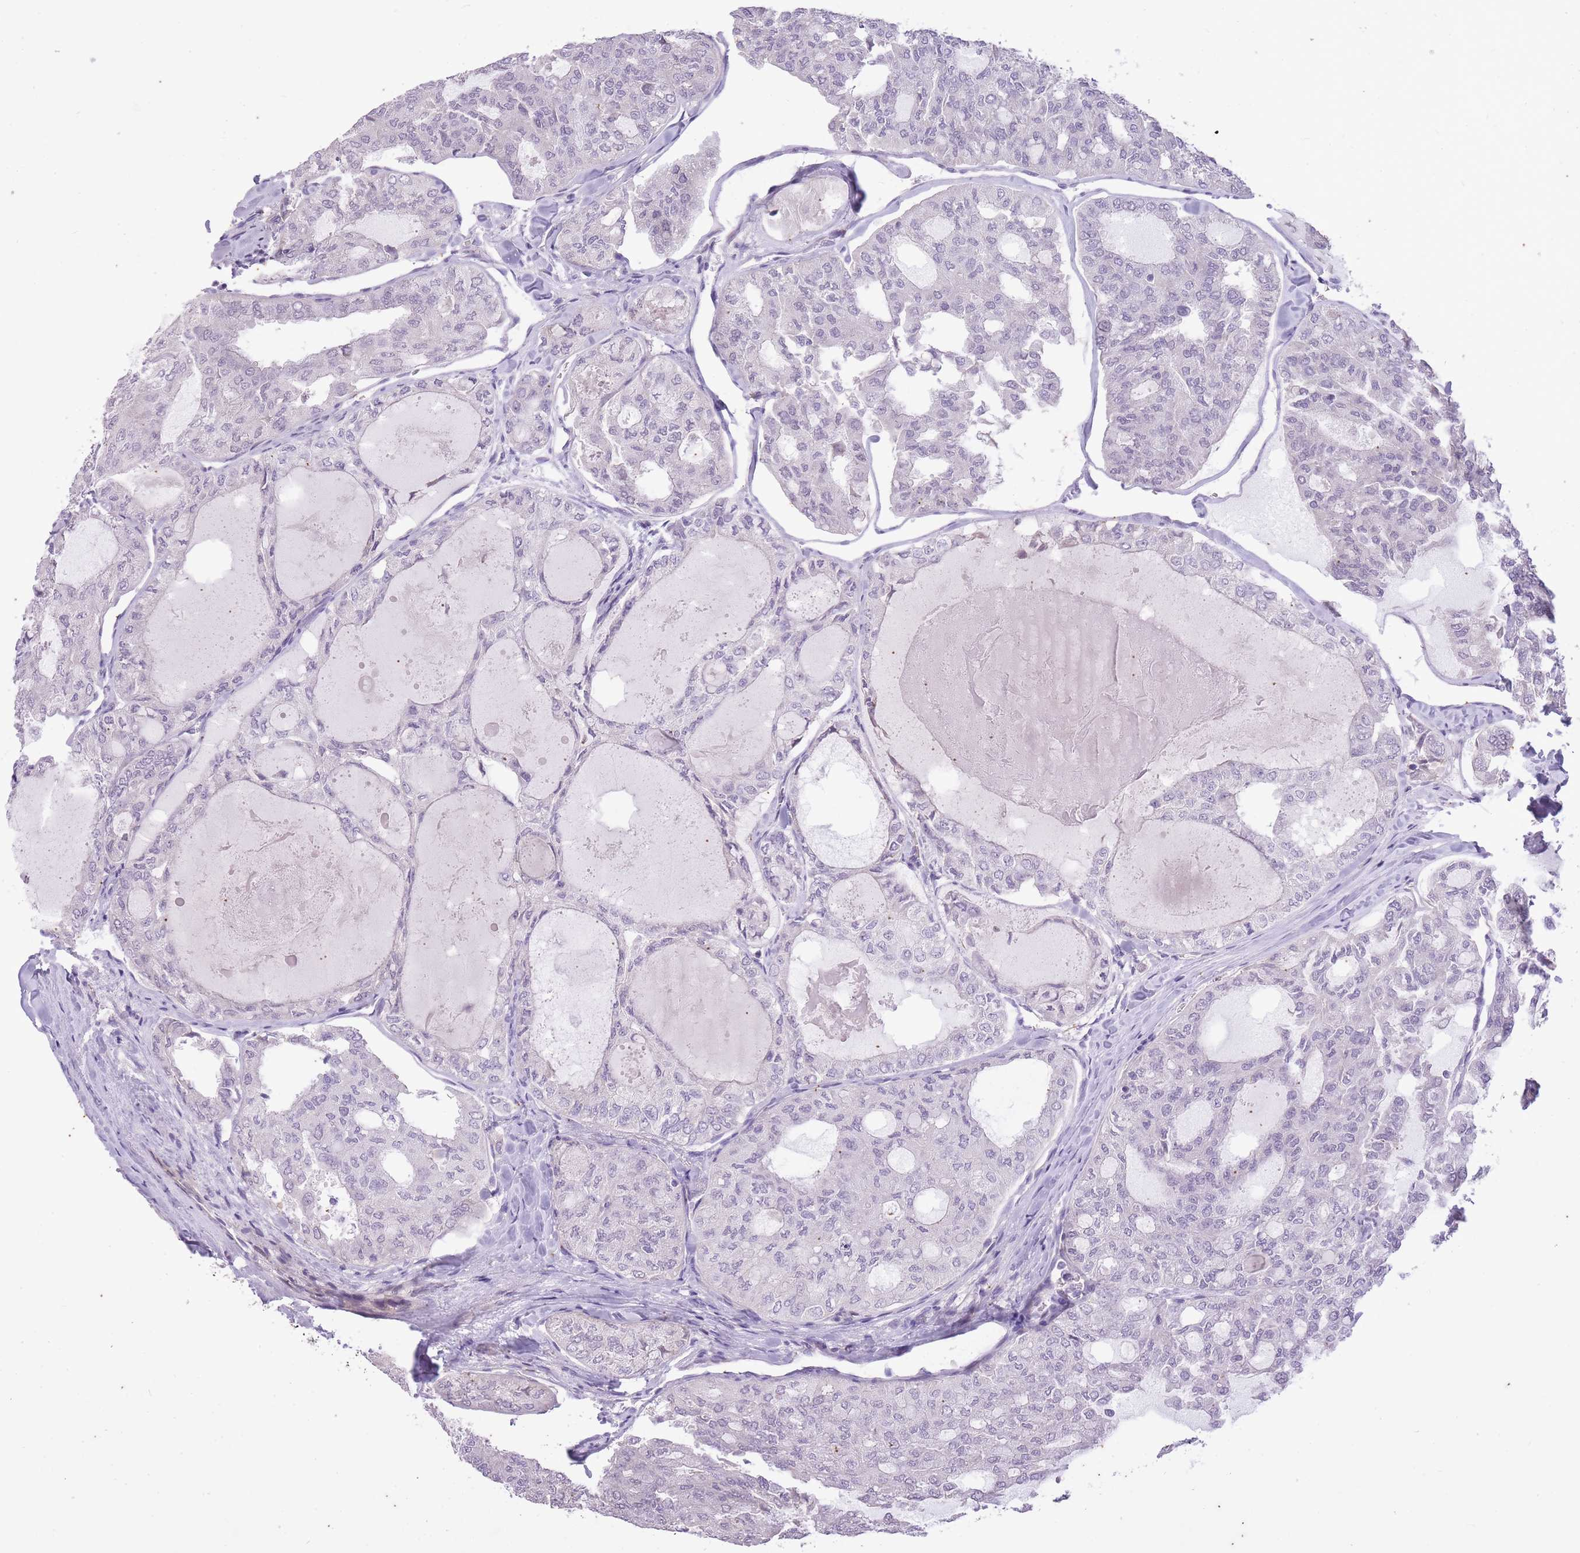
{"staining": {"intensity": "negative", "quantity": "none", "location": "none"}, "tissue": "thyroid cancer", "cell_type": "Tumor cells", "image_type": "cancer", "snomed": [{"axis": "morphology", "description": "Follicular adenoma carcinoma, NOS"}, {"axis": "topography", "description": "Thyroid gland"}], "caption": "Human thyroid follicular adenoma carcinoma stained for a protein using immunohistochemistry (IHC) reveals no expression in tumor cells.", "gene": "CNTNAP3", "patient": {"sex": "male", "age": 75}}